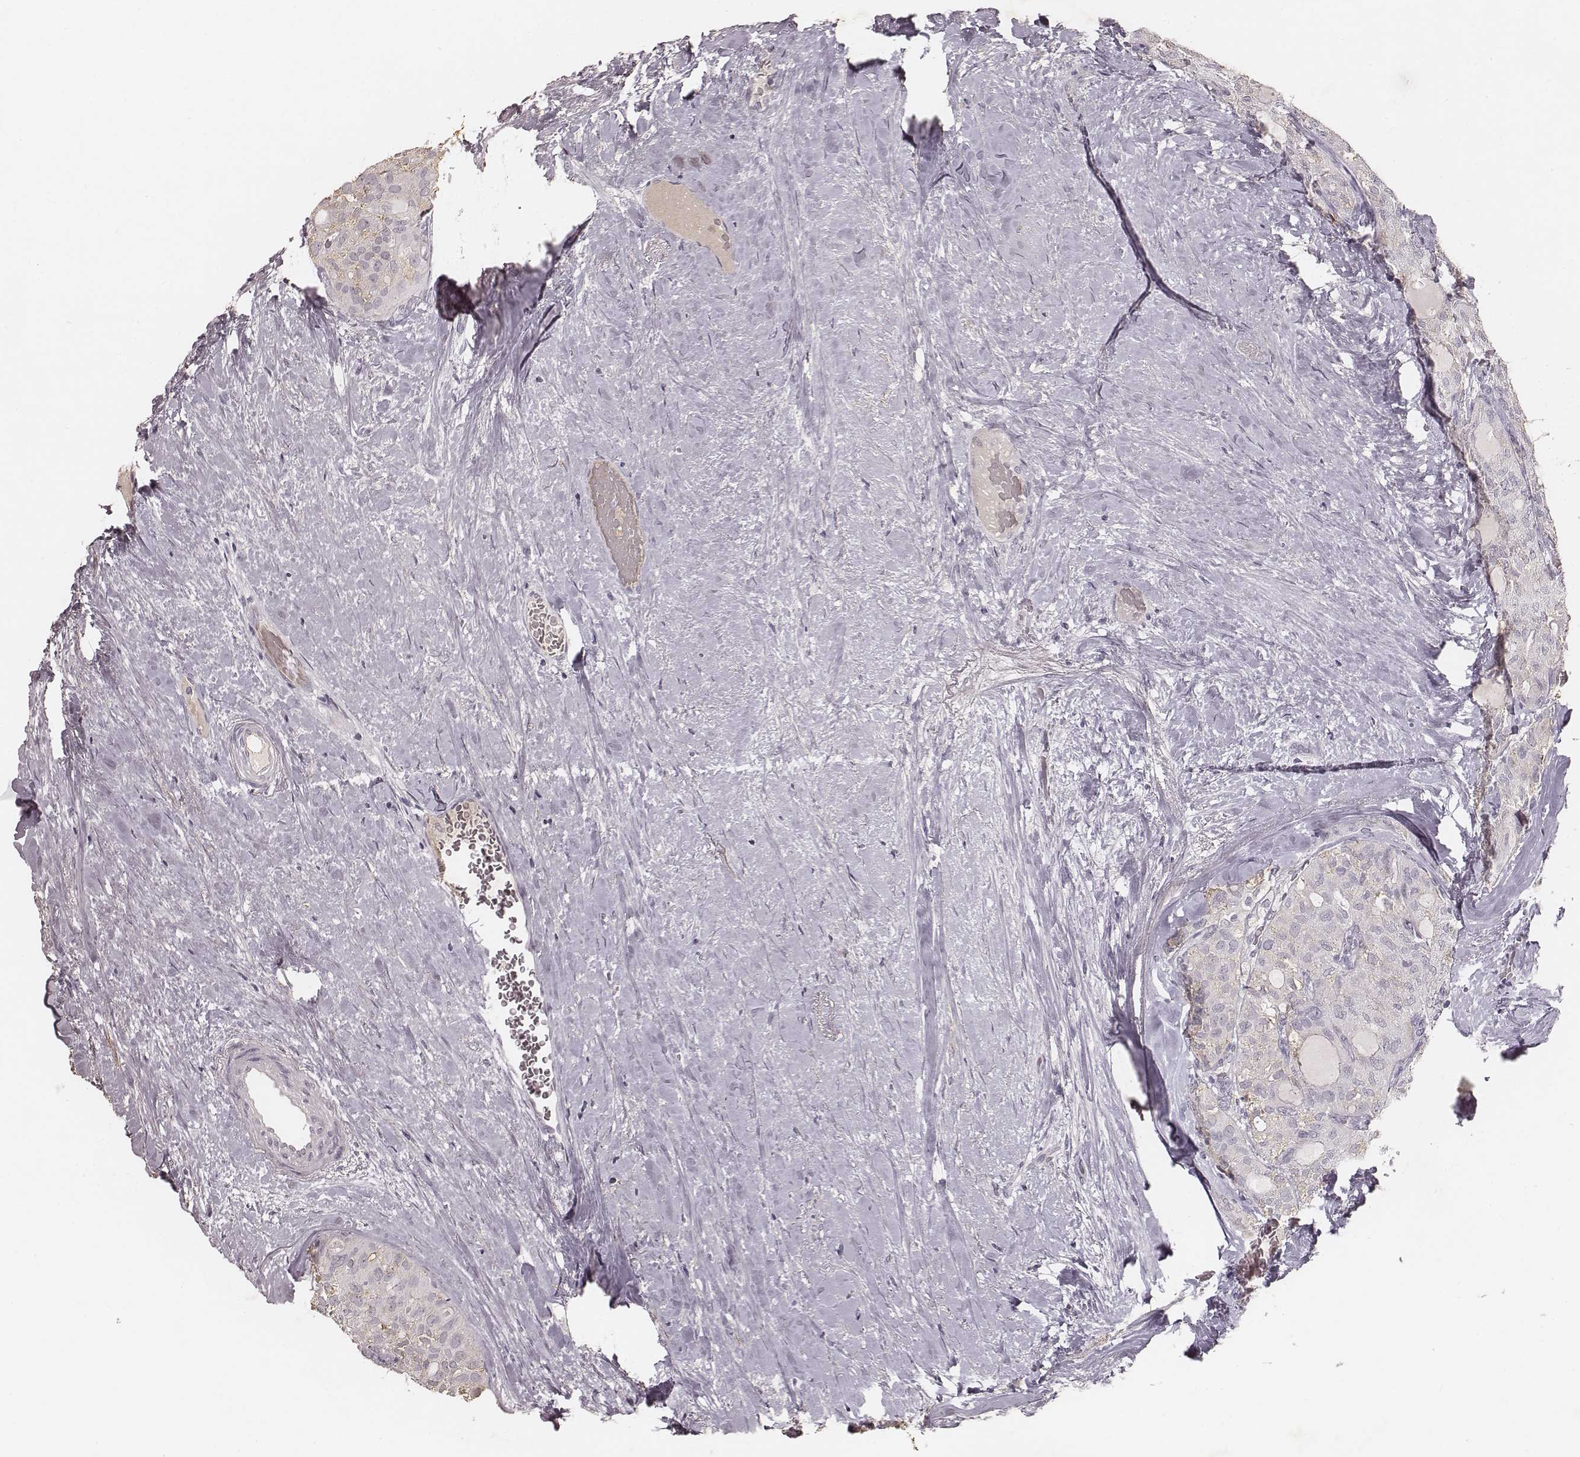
{"staining": {"intensity": "negative", "quantity": "none", "location": "none"}, "tissue": "thyroid cancer", "cell_type": "Tumor cells", "image_type": "cancer", "snomed": [{"axis": "morphology", "description": "Follicular adenoma carcinoma, NOS"}, {"axis": "topography", "description": "Thyroid gland"}], "caption": "There is no significant staining in tumor cells of thyroid follicular adenoma carcinoma.", "gene": "MADCAM1", "patient": {"sex": "male", "age": 75}}